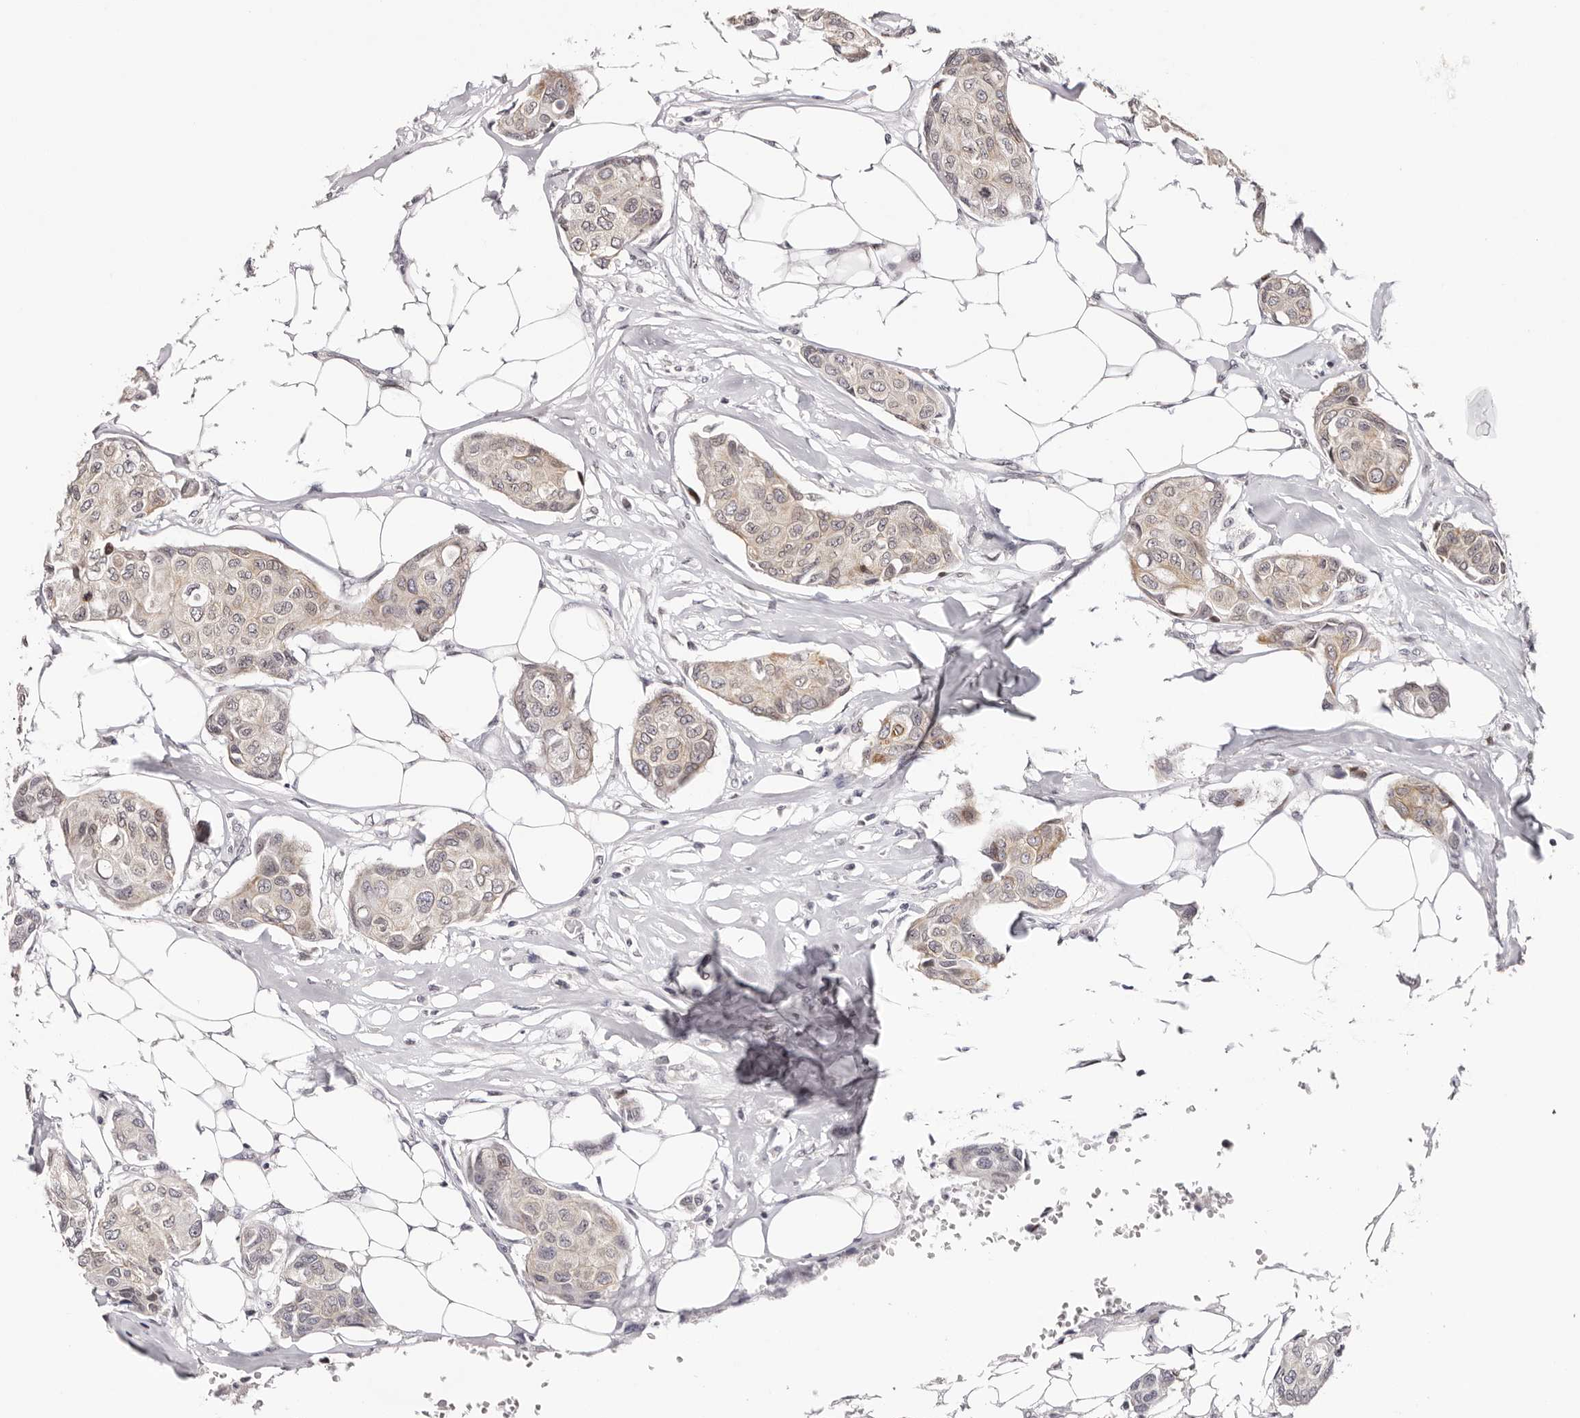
{"staining": {"intensity": "weak", "quantity": "25%-75%", "location": "cytoplasmic/membranous,nuclear"}, "tissue": "breast cancer", "cell_type": "Tumor cells", "image_type": "cancer", "snomed": [{"axis": "morphology", "description": "Duct carcinoma"}, {"axis": "topography", "description": "Breast"}], "caption": "Weak cytoplasmic/membranous and nuclear positivity is appreciated in about 25%-75% of tumor cells in intraductal carcinoma (breast). (DAB = brown stain, brightfield microscopy at high magnification).", "gene": "NUP153", "patient": {"sex": "female", "age": 80}}